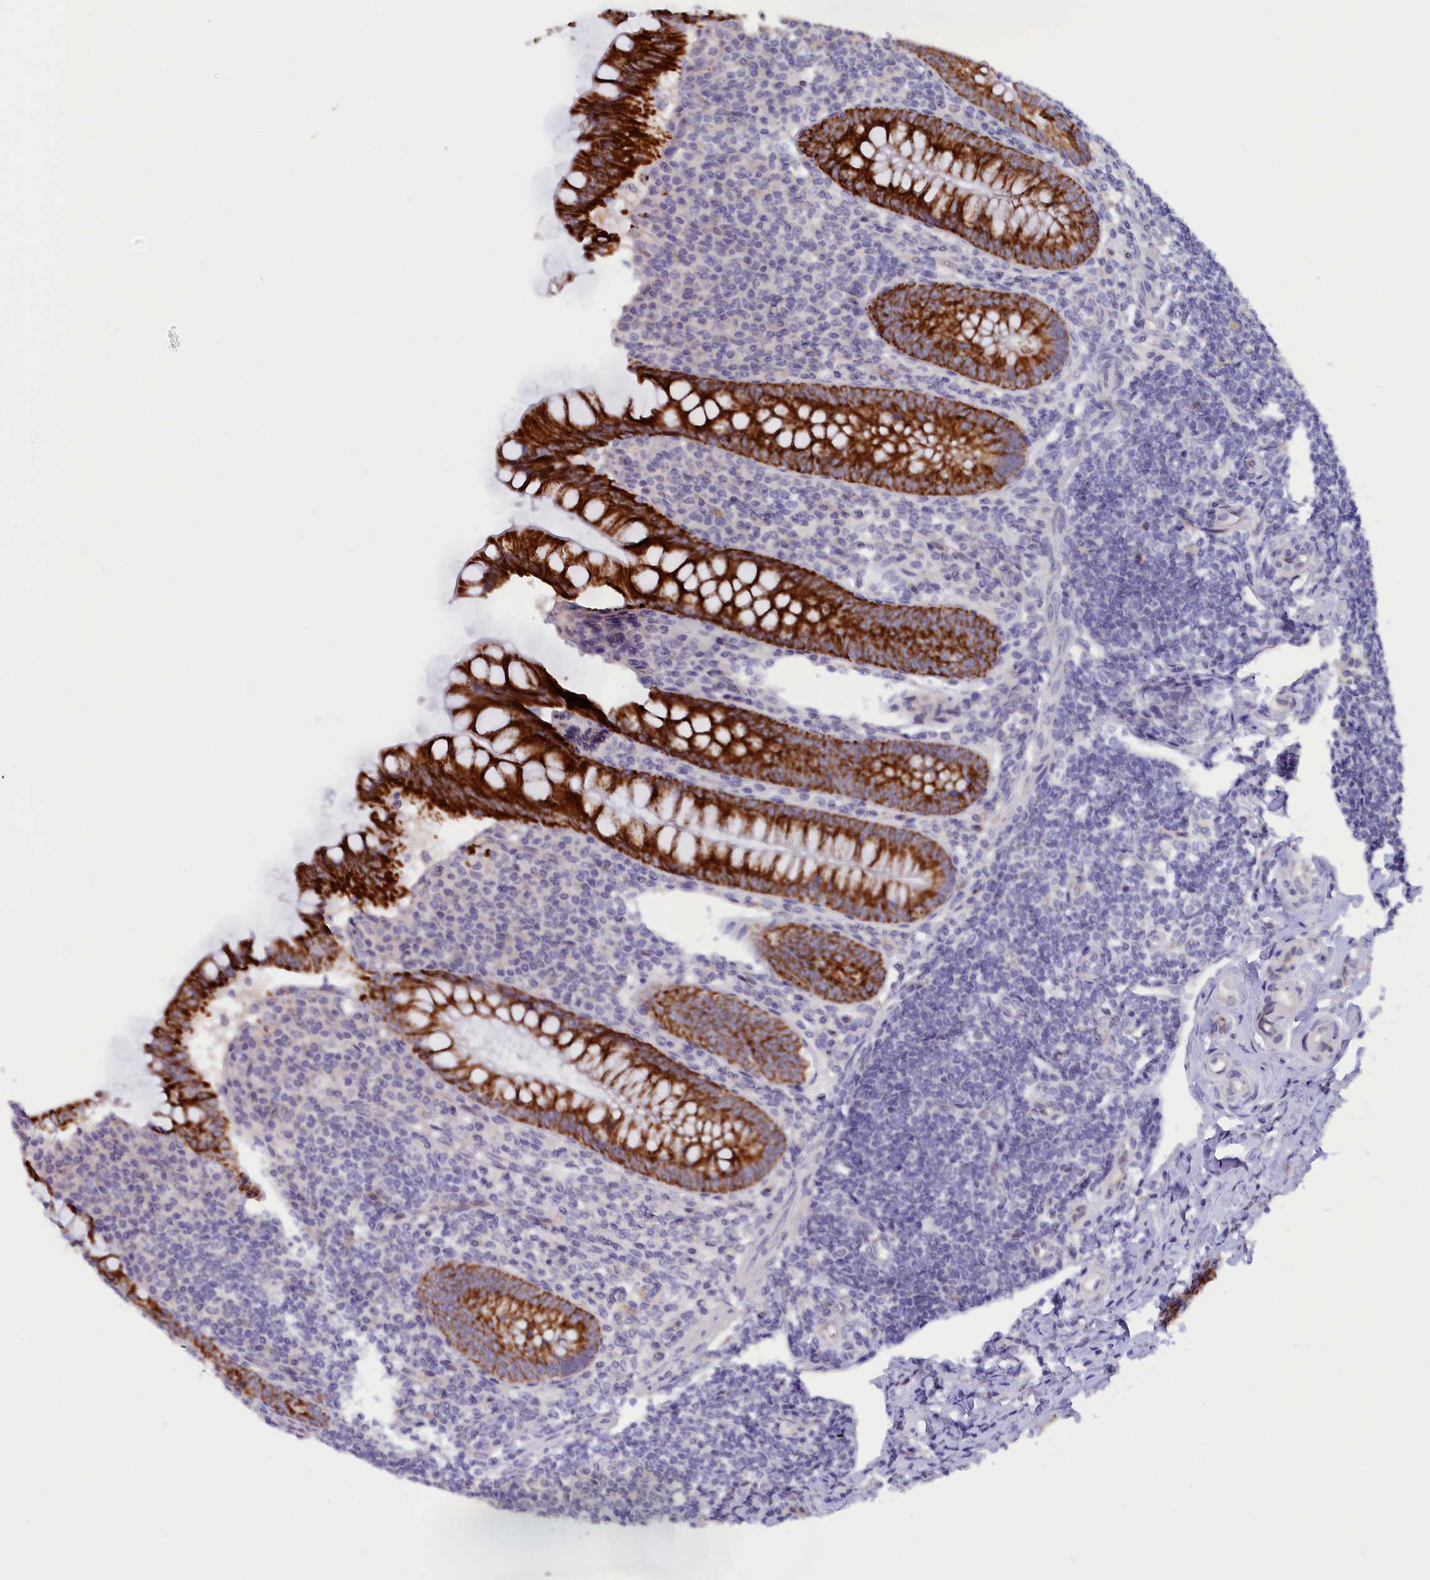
{"staining": {"intensity": "strong", "quantity": ">75%", "location": "cytoplasmic/membranous"}, "tissue": "appendix", "cell_type": "Glandular cells", "image_type": "normal", "snomed": [{"axis": "morphology", "description": "Normal tissue, NOS"}, {"axis": "topography", "description": "Appendix"}], "caption": "Appendix stained with IHC demonstrates strong cytoplasmic/membranous expression in approximately >75% of glandular cells. (DAB (3,3'-diaminobenzidine) IHC with brightfield microscopy, high magnification).", "gene": "ZSWIM4", "patient": {"sex": "female", "age": 33}}